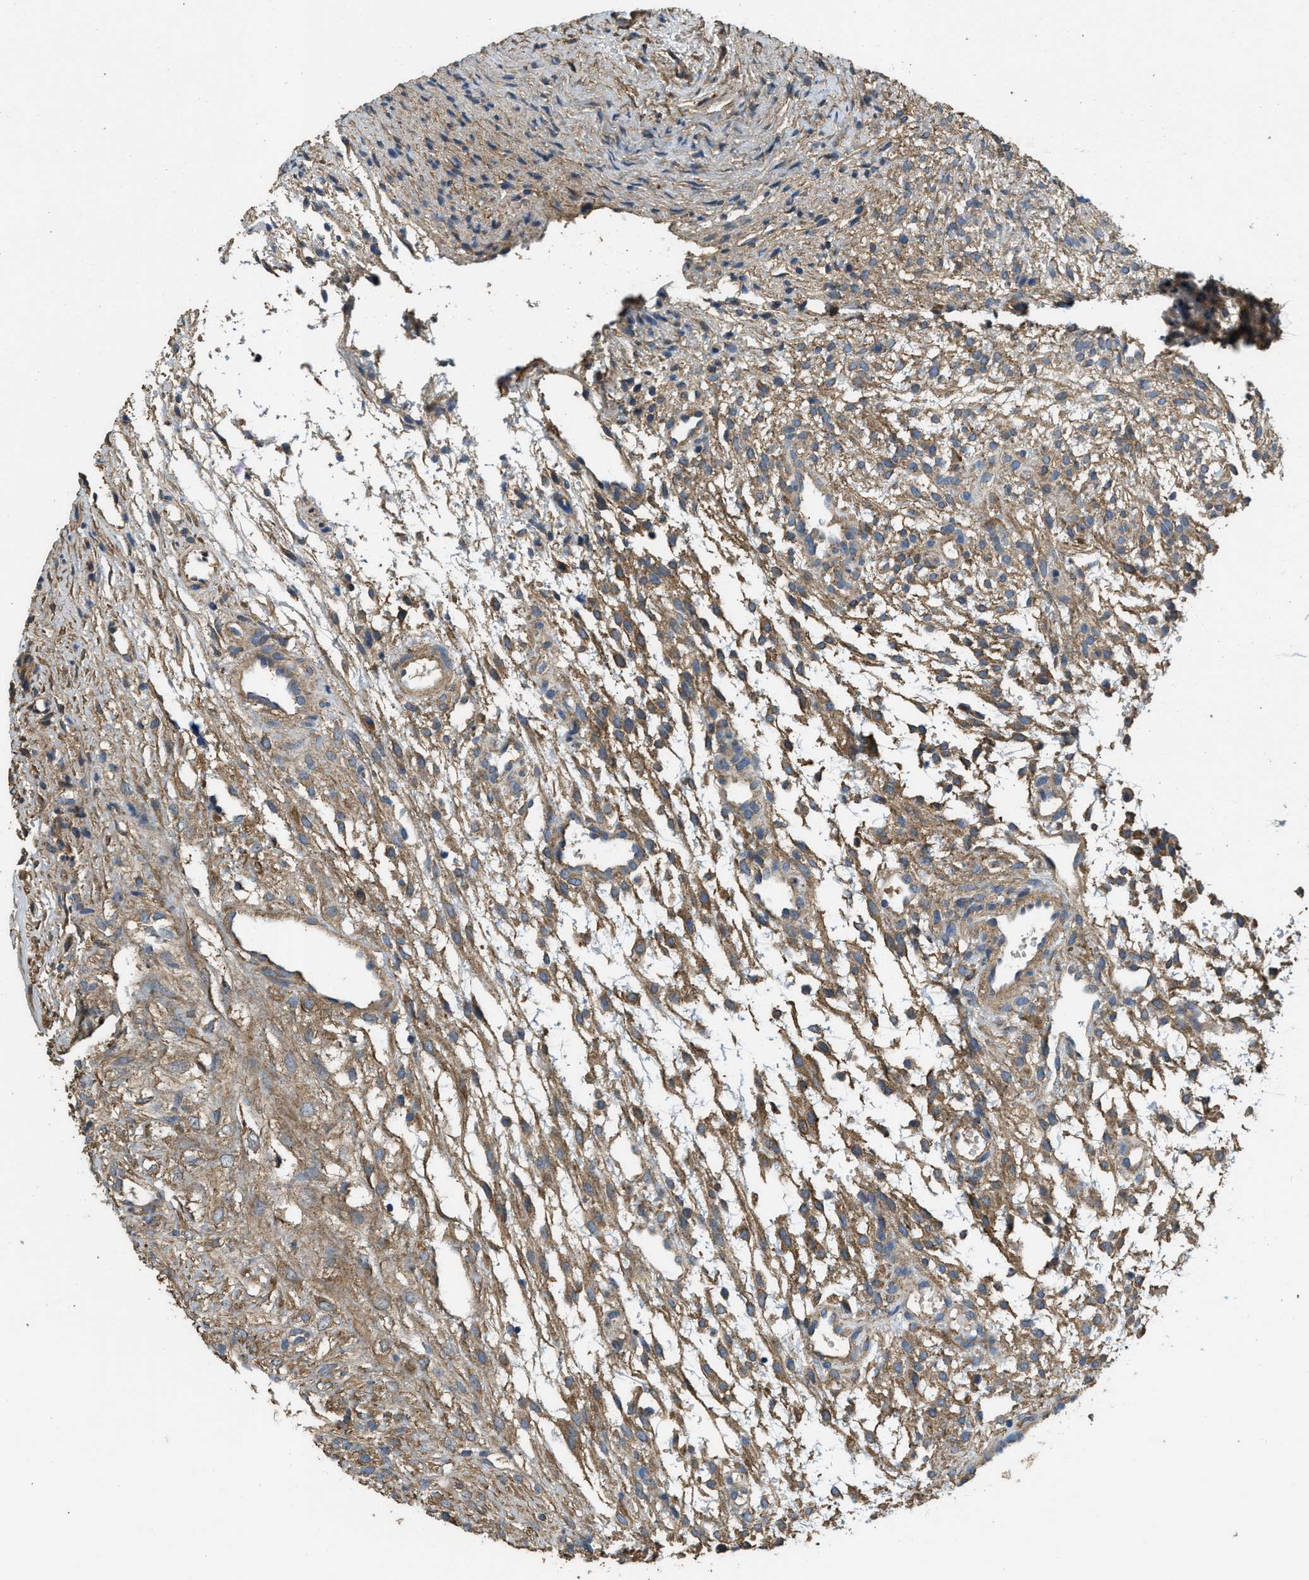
{"staining": {"intensity": "moderate", "quantity": "25%-75%", "location": "cytoplasmic/membranous"}, "tissue": "ovary", "cell_type": "Ovarian stroma cells", "image_type": "normal", "snomed": [{"axis": "morphology", "description": "Normal tissue, NOS"}, {"axis": "morphology", "description": "Cyst, NOS"}, {"axis": "topography", "description": "Ovary"}], "caption": "Ovarian stroma cells display medium levels of moderate cytoplasmic/membranous expression in approximately 25%-75% of cells in unremarkable ovary. Nuclei are stained in blue.", "gene": "THBS2", "patient": {"sex": "female", "age": 18}}